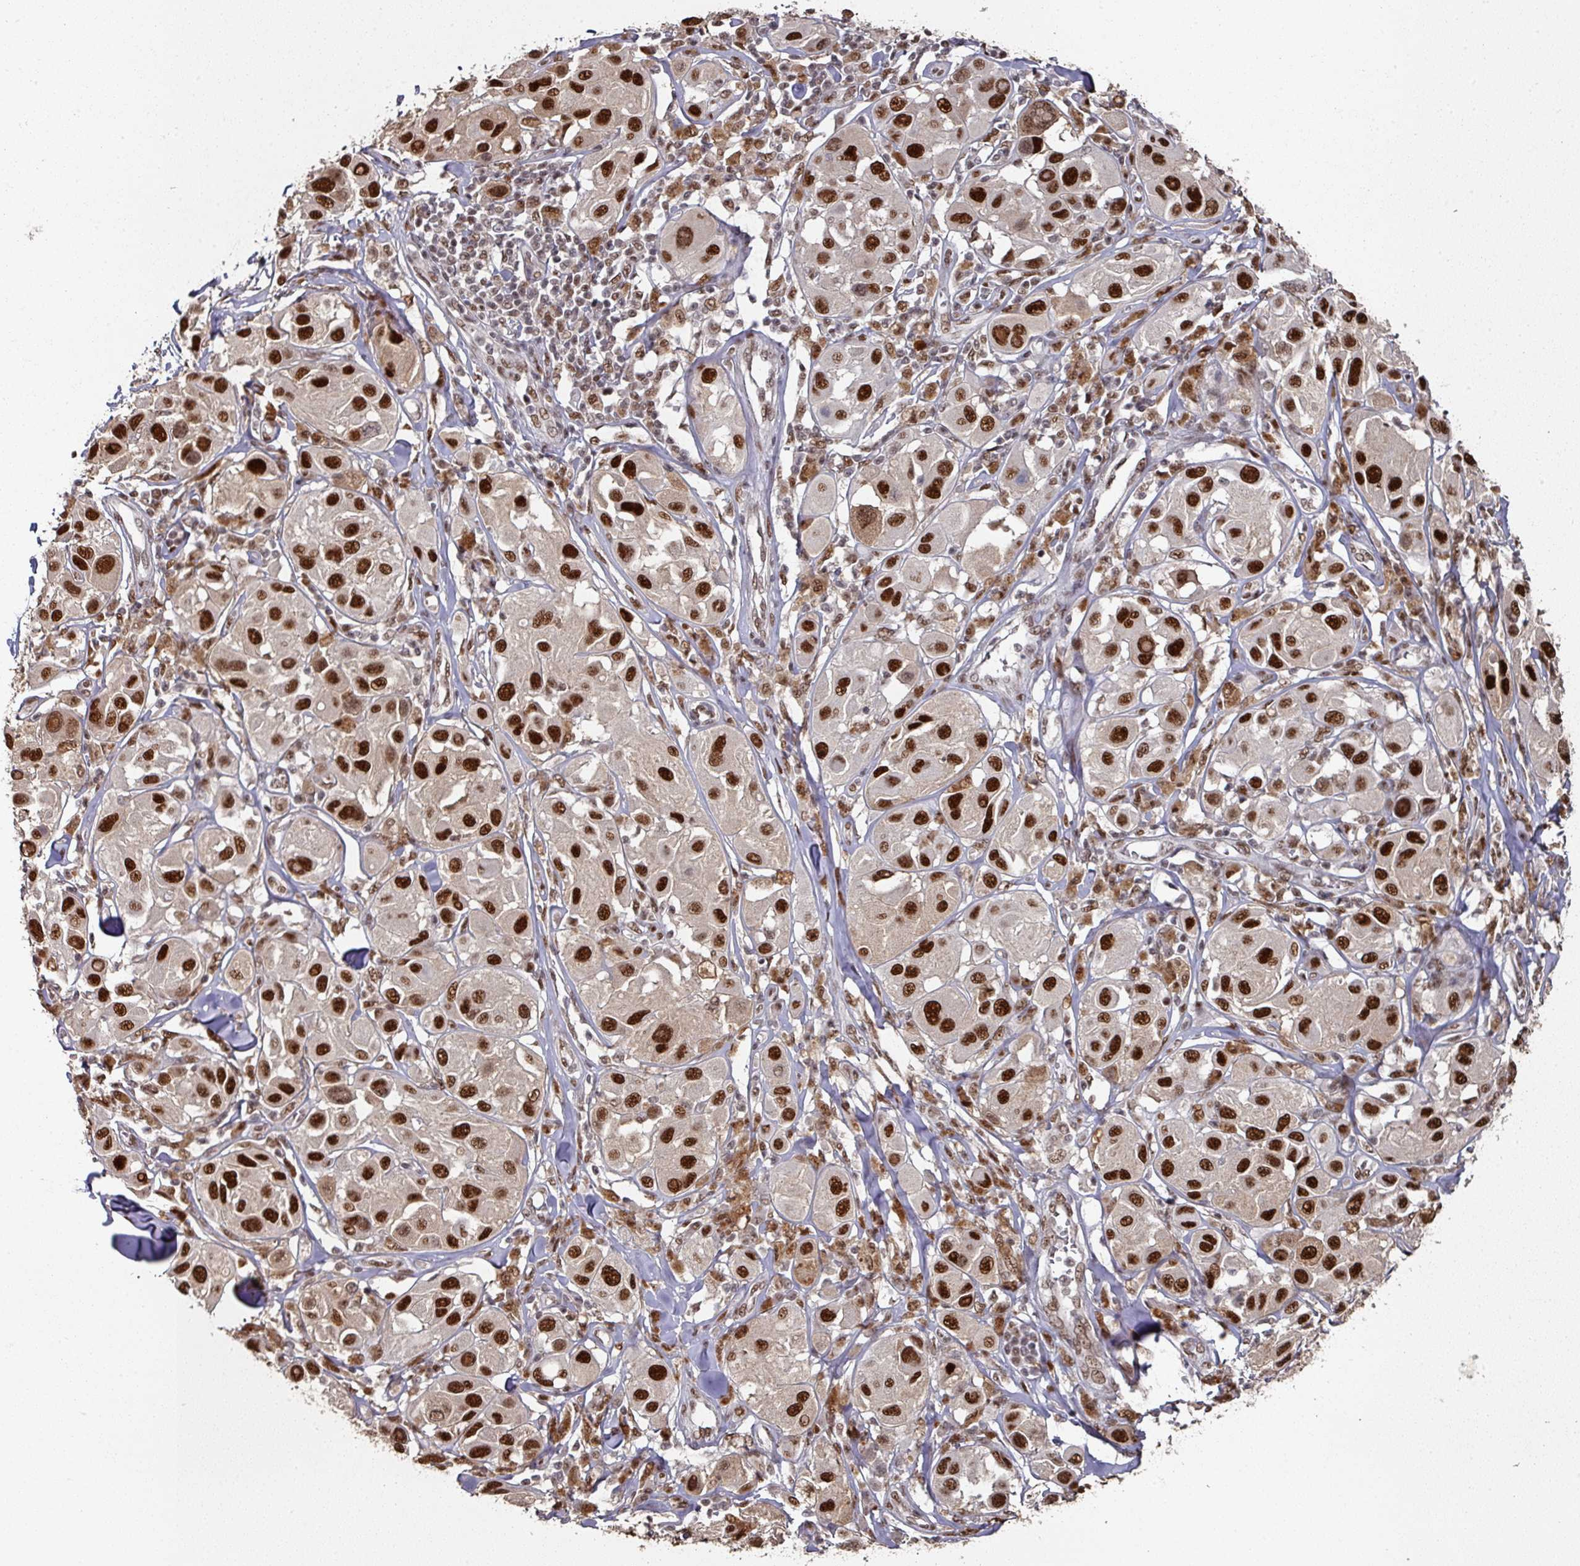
{"staining": {"intensity": "strong", "quantity": ">75%", "location": "nuclear"}, "tissue": "melanoma", "cell_type": "Tumor cells", "image_type": "cancer", "snomed": [{"axis": "morphology", "description": "Malignant melanoma, Metastatic site"}, {"axis": "topography", "description": "Skin"}], "caption": "Immunohistochemistry micrograph of human melanoma stained for a protein (brown), which displays high levels of strong nuclear expression in about >75% of tumor cells.", "gene": "MEPCE", "patient": {"sex": "male", "age": 41}}